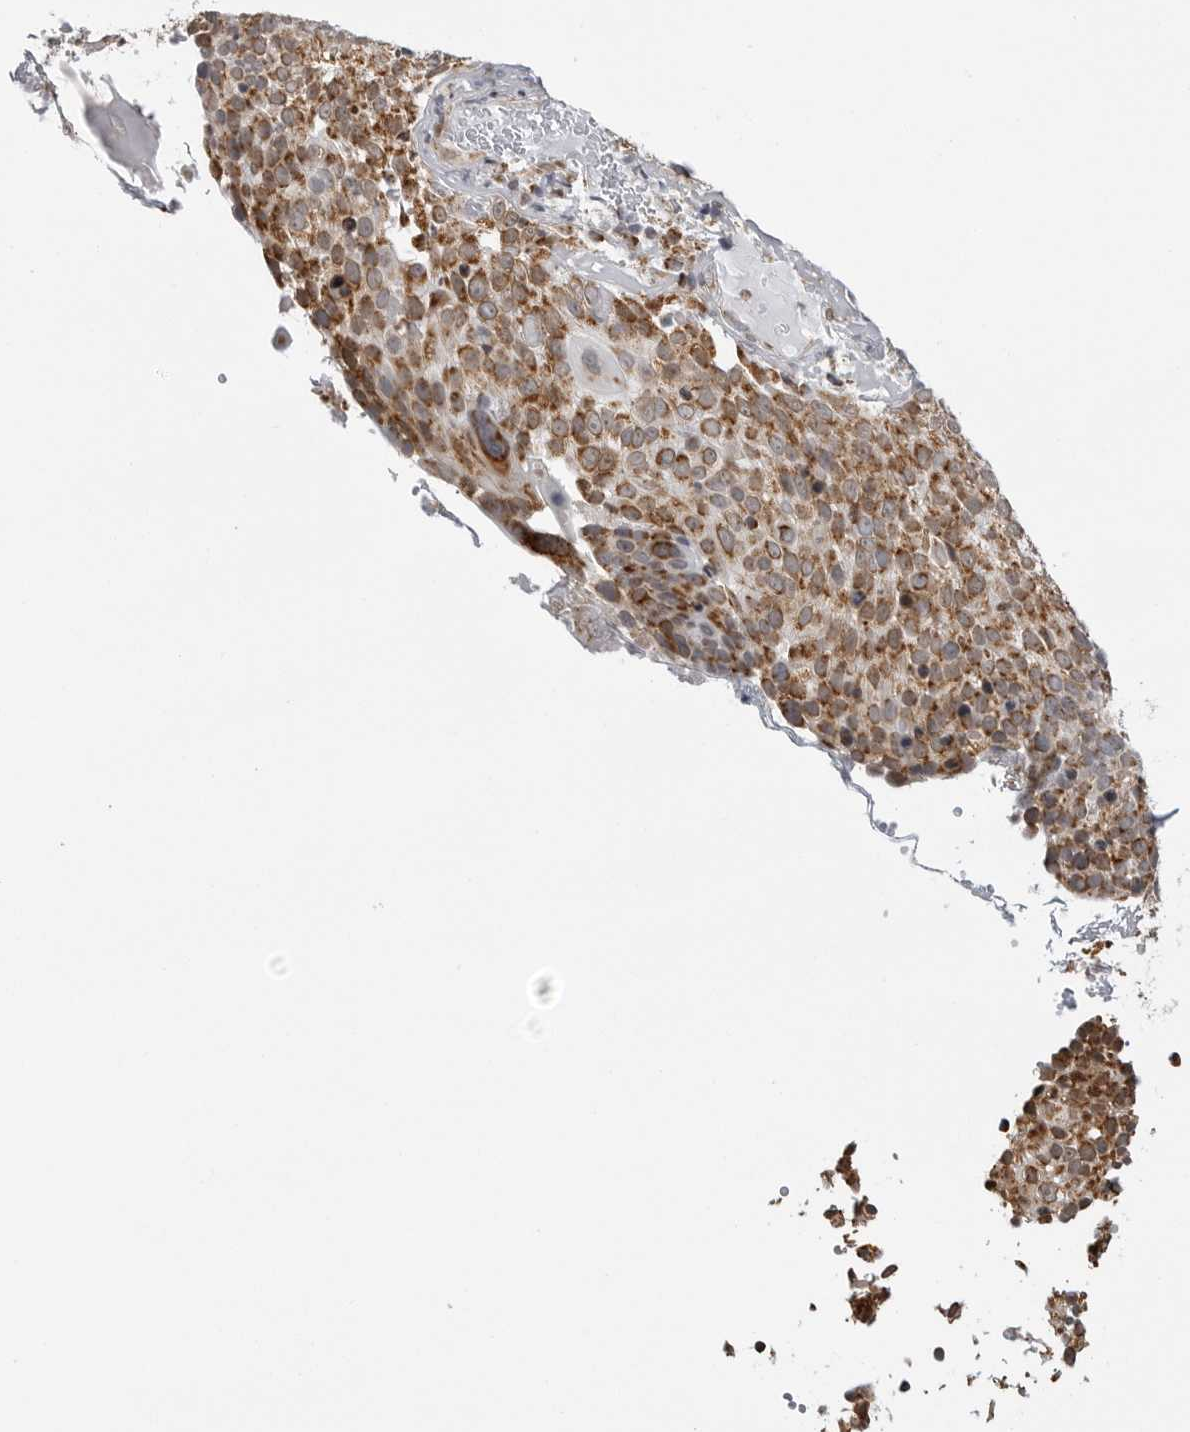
{"staining": {"intensity": "moderate", "quantity": ">75%", "location": "cytoplasmic/membranous"}, "tissue": "cervical cancer", "cell_type": "Tumor cells", "image_type": "cancer", "snomed": [{"axis": "morphology", "description": "Squamous cell carcinoma, NOS"}, {"axis": "topography", "description": "Cervix"}], "caption": "The histopathology image reveals immunohistochemical staining of squamous cell carcinoma (cervical). There is moderate cytoplasmic/membranous staining is seen in about >75% of tumor cells.", "gene": "COX5A", "patient": {"sex": "female", "age": 74}}